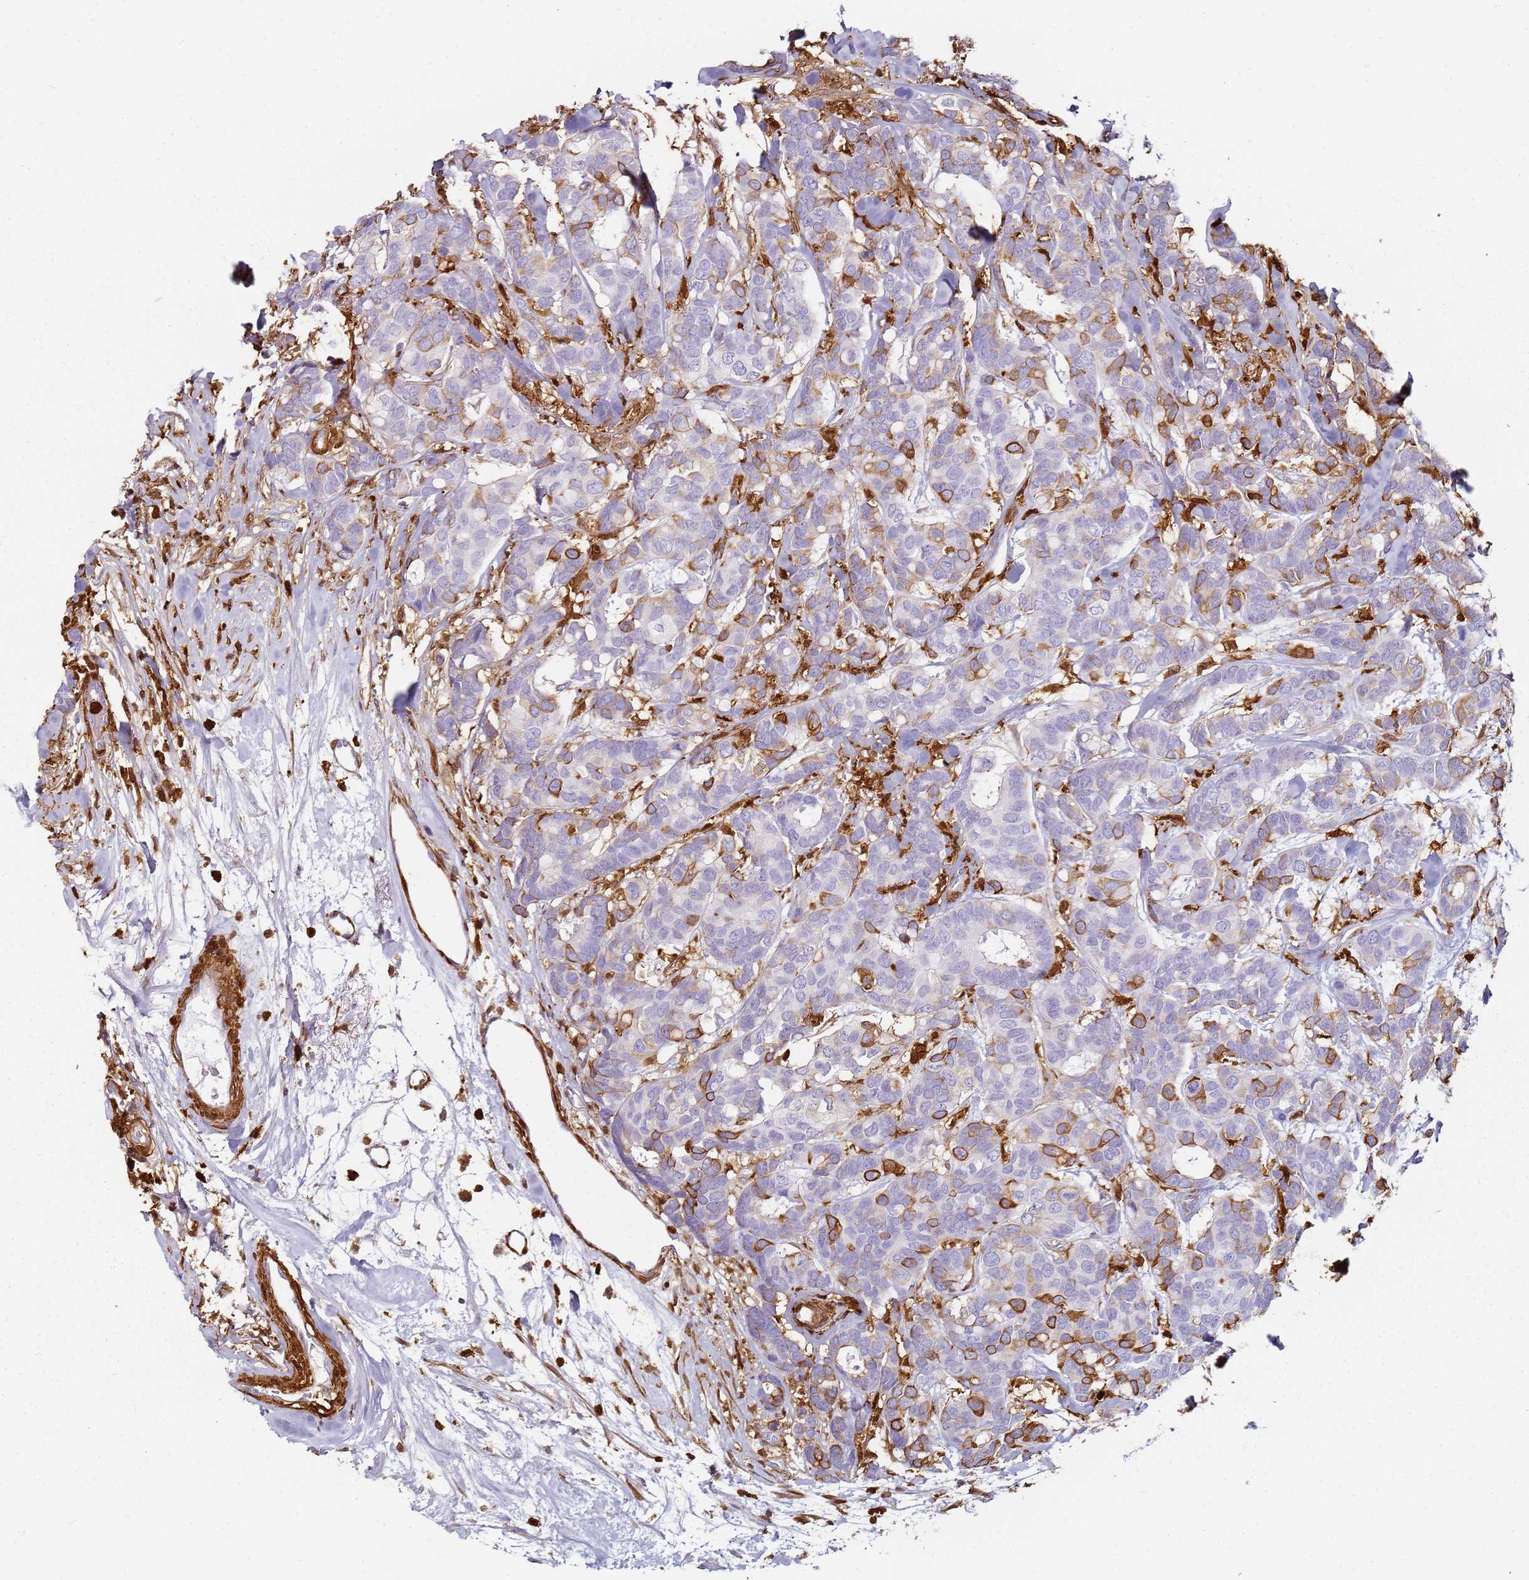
{"staining": {"intensity": "moderate", "quantity": "<25%", "location": "cytoplasmic/membranous"}, "tissue": "breast cancer", "cell_type": "Tumor cells", "image_type": "cancer", "snomed": [{"axis": "morphology", "description": "Duct carcinoma"}, {"axis": "topography", "description": "Breast"}], "caption": "IHC micrograph of neoplastic tissue: breast cancer (infiltrating ductal carcinoma) stained using immunohistochemistry (IHC) displays low levels of moderate protein expression localized specifically in the cytoplasmic/membranous of tumor cells, appearing as a cytoplasmic/membranous brown color.", "gene": "S100A4", "patient": {"sex": "female", "age": 87}}